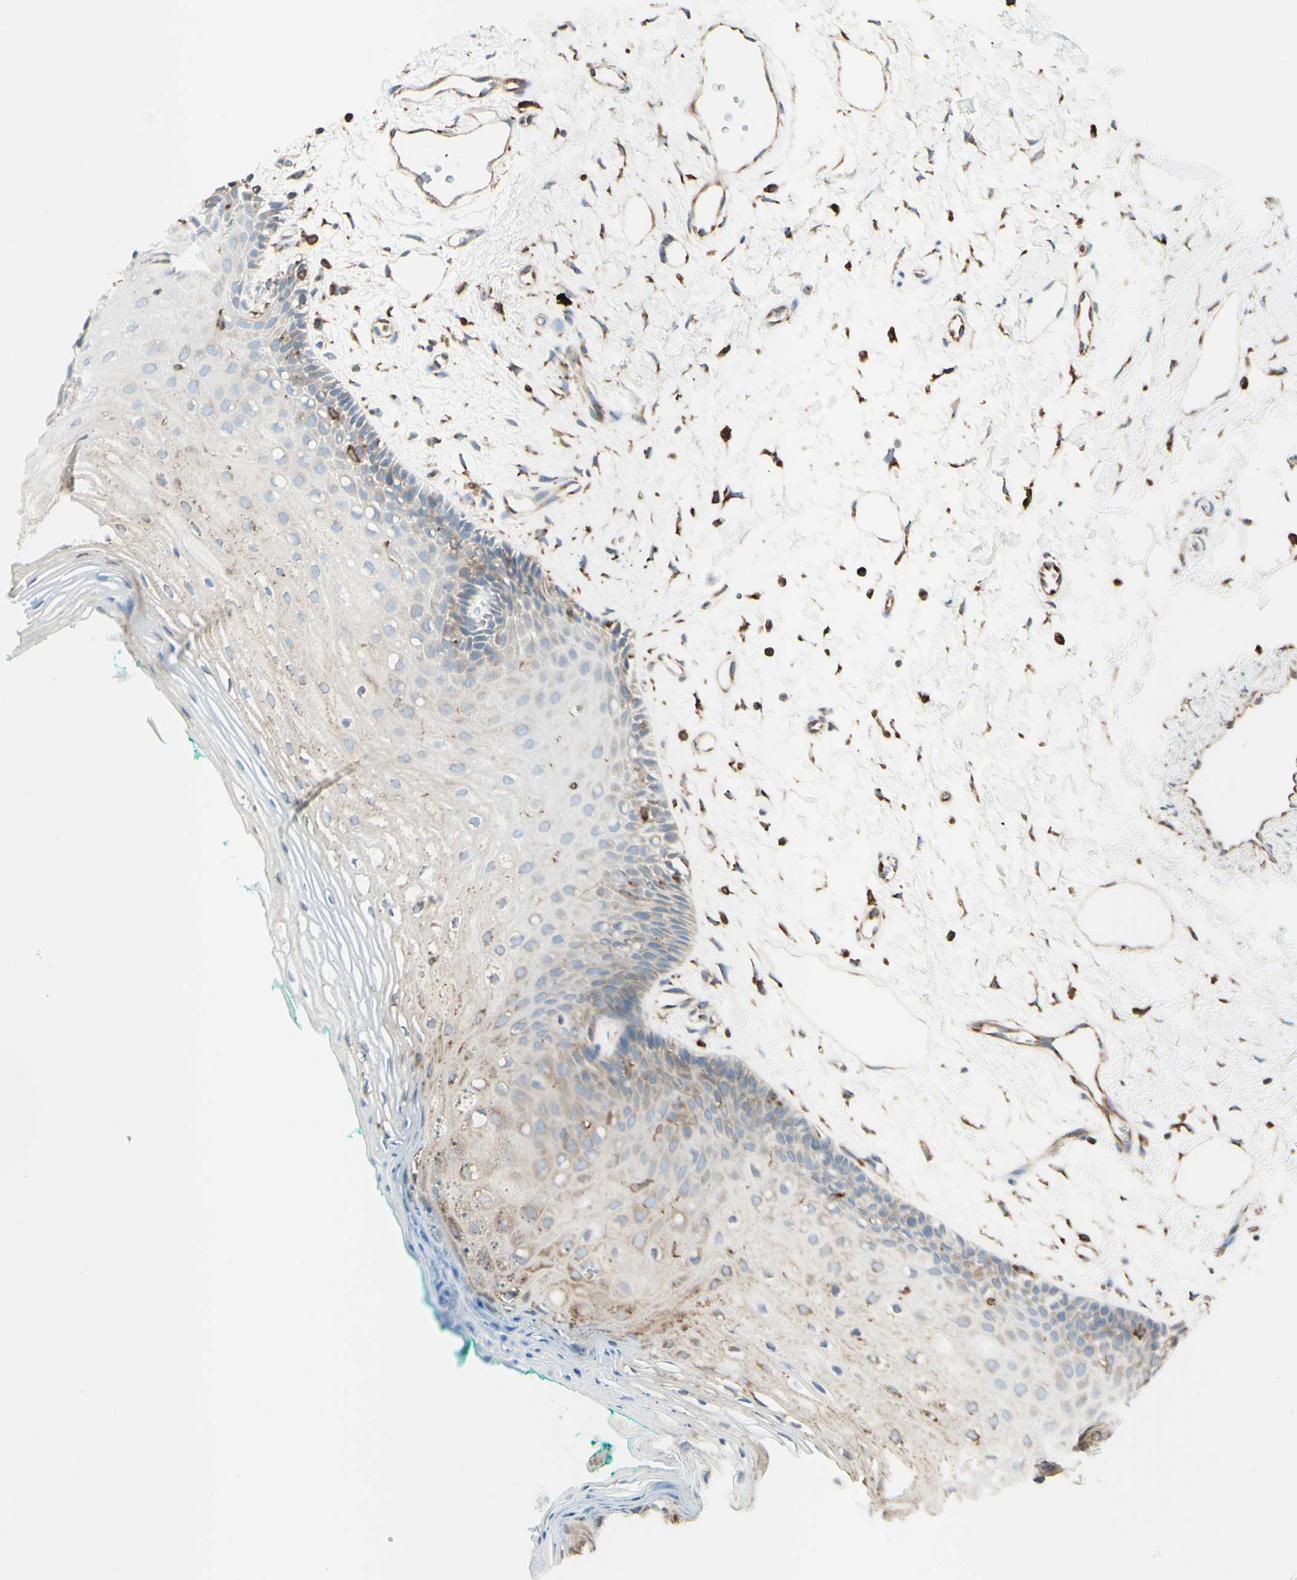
{"staining": {"intensity": "moderate", "quantity": ">75%", "location": "cytoplasmic/membranous"}, "tissue": "oral mucosa", "cell_type": "Squamous epithelial cells", "image_type": "normal", "snomed": [{"axis": "morphology", "description": "Normal tissue, NOS"}, {"axis": "topography", "description": "Skeletal muscle"}, {"axis": "topography", "description": "Oral tissue"}, {"axis": "topography", "description": "Peripheral nerve tissue"}], "caption": "An immunohistochemistry (IHC) image of normal tissue is shown. Protein staining in brown highlights moderate cytoplasmic/membranous positivity in oral mucosa within squamous epithelial cells. Using DAB (brown) and hematoxylin (blue) stains, captured at high magnification using brightfield microscopy.", "gene": "DNAJB11", "patient": {"sex": "female", "age": 84}}